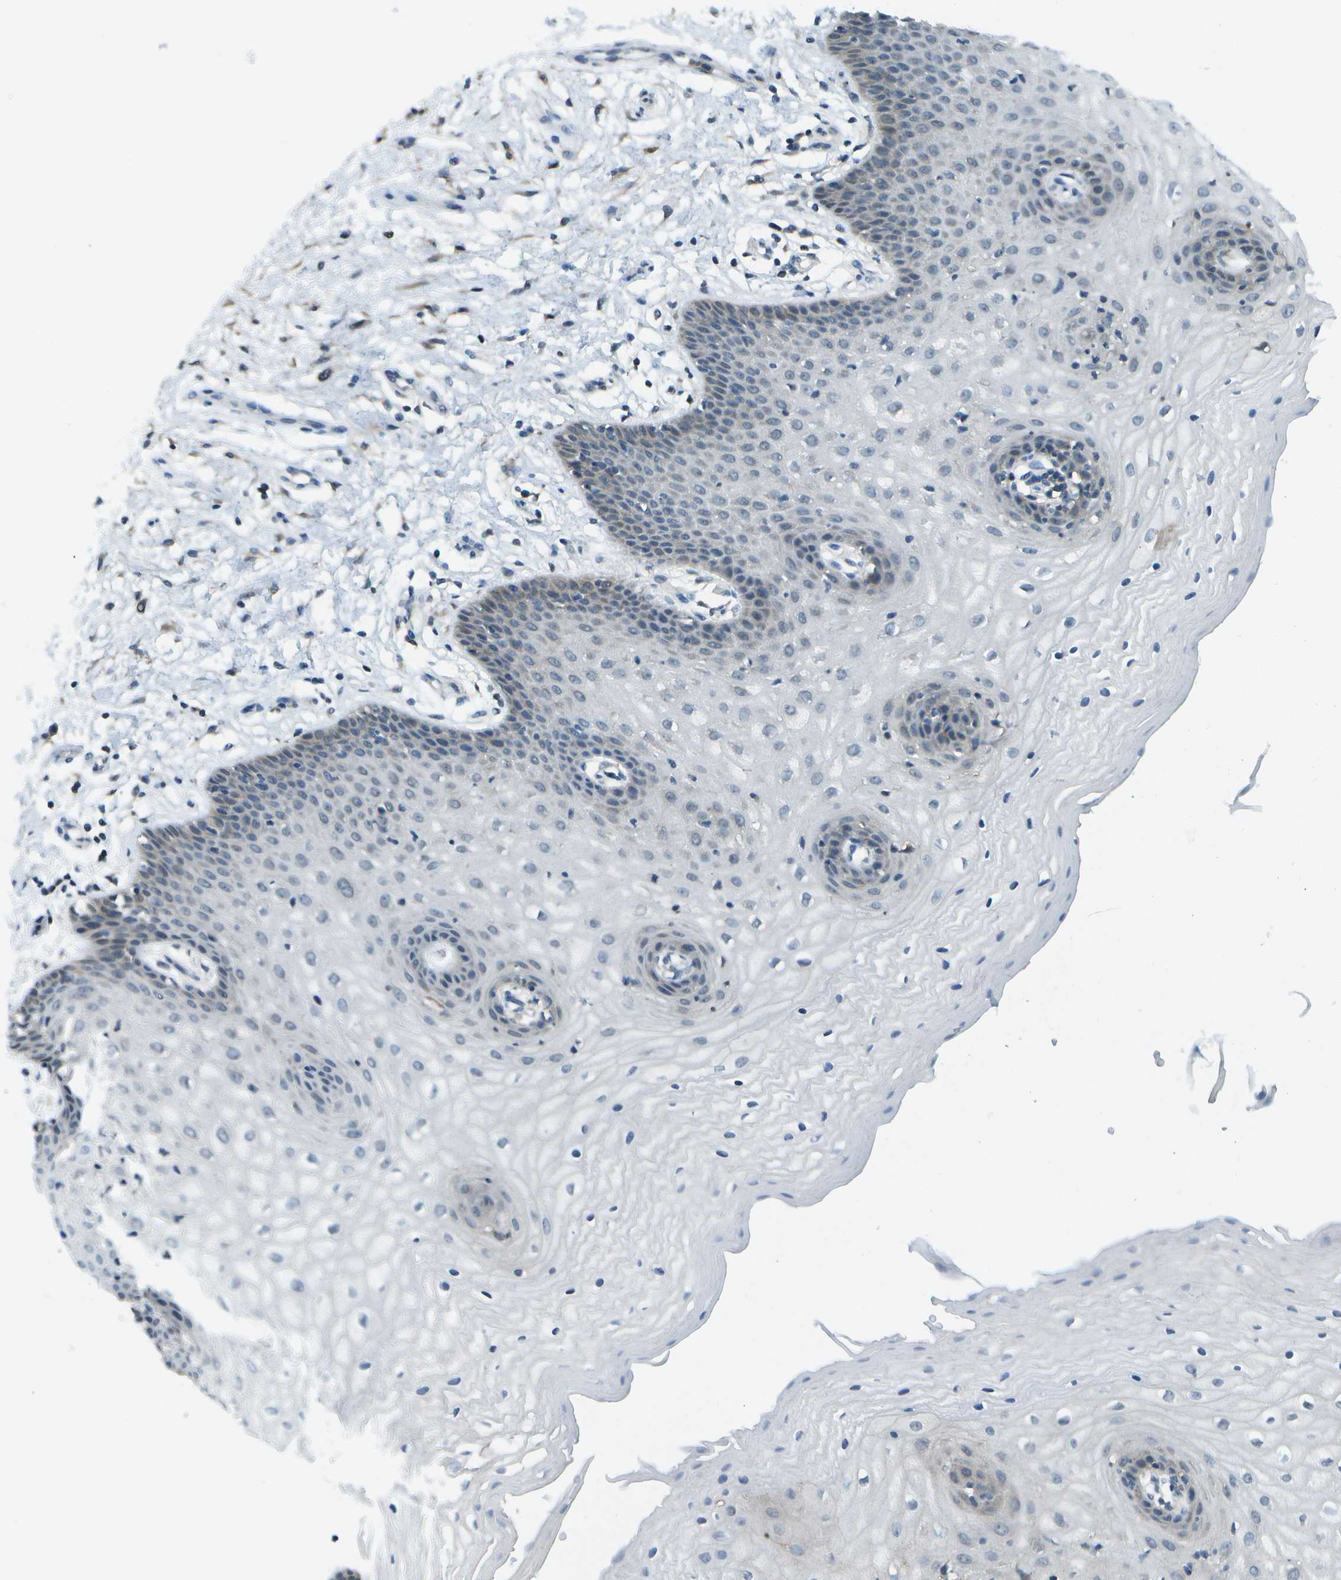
{"staining": {"intensity": "moderate", "quantity": "<25%", "location": "cytoplasmic/membranous"}, "tissue": "vagina", "cell_type": "Squamous epithelial cells", "image_type": "normal", "snomed": [{"axis": "morphology", "description": "Normal tissue, NOS"}, {"axis": "topography", "description": "Vagina"}], "caption": "A low amount of moderate cytoplasmic/membranous expression is seen in approximately <25% of squamous epithelial cells in normal vagina.", "gene": "CDH23", "patient": {"sex": "female", "age": 34}}